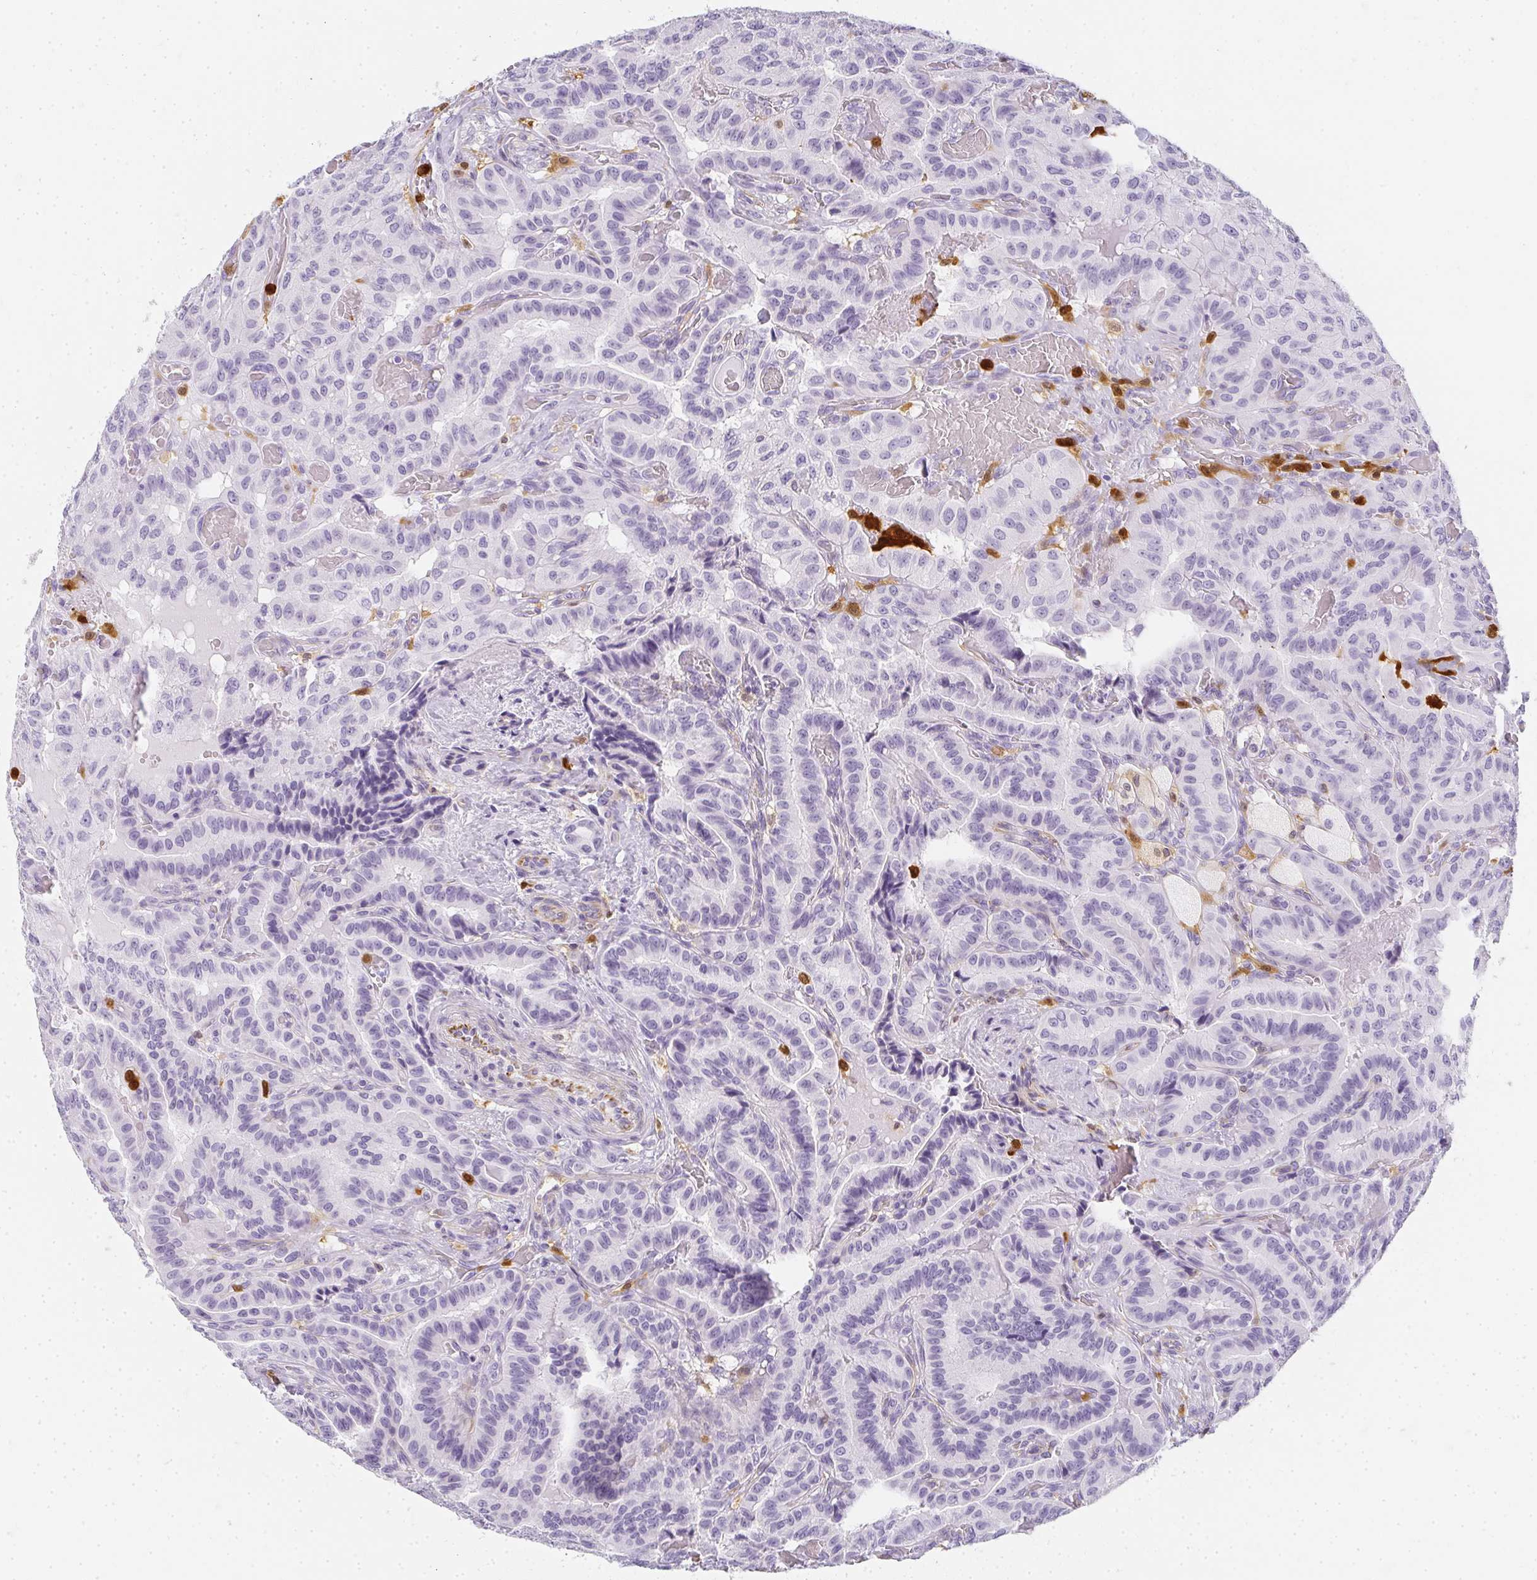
{"staining": {"intensity": "negative", "quantity": "none", "location": "none"}, "tissue": "thyroid cancer", "cell_type": "Tumor cells", "image_type": "cancer", "snomed": [{"axis": "morphology", "description": "Papillary adenocarcinoma, NOS"}, {"axis": "morphology", "description": "Papillary adenoma metastatic"}, {"axis": "topography", "description": "Thyroid gland"}], "caption": "Human thyroid cancer stained for a protein using immunohistochemistry (IHC) reveals no positivity in tumor cells.", "gene": "HK3", "patient": {"sex": "male", "age": 87}}